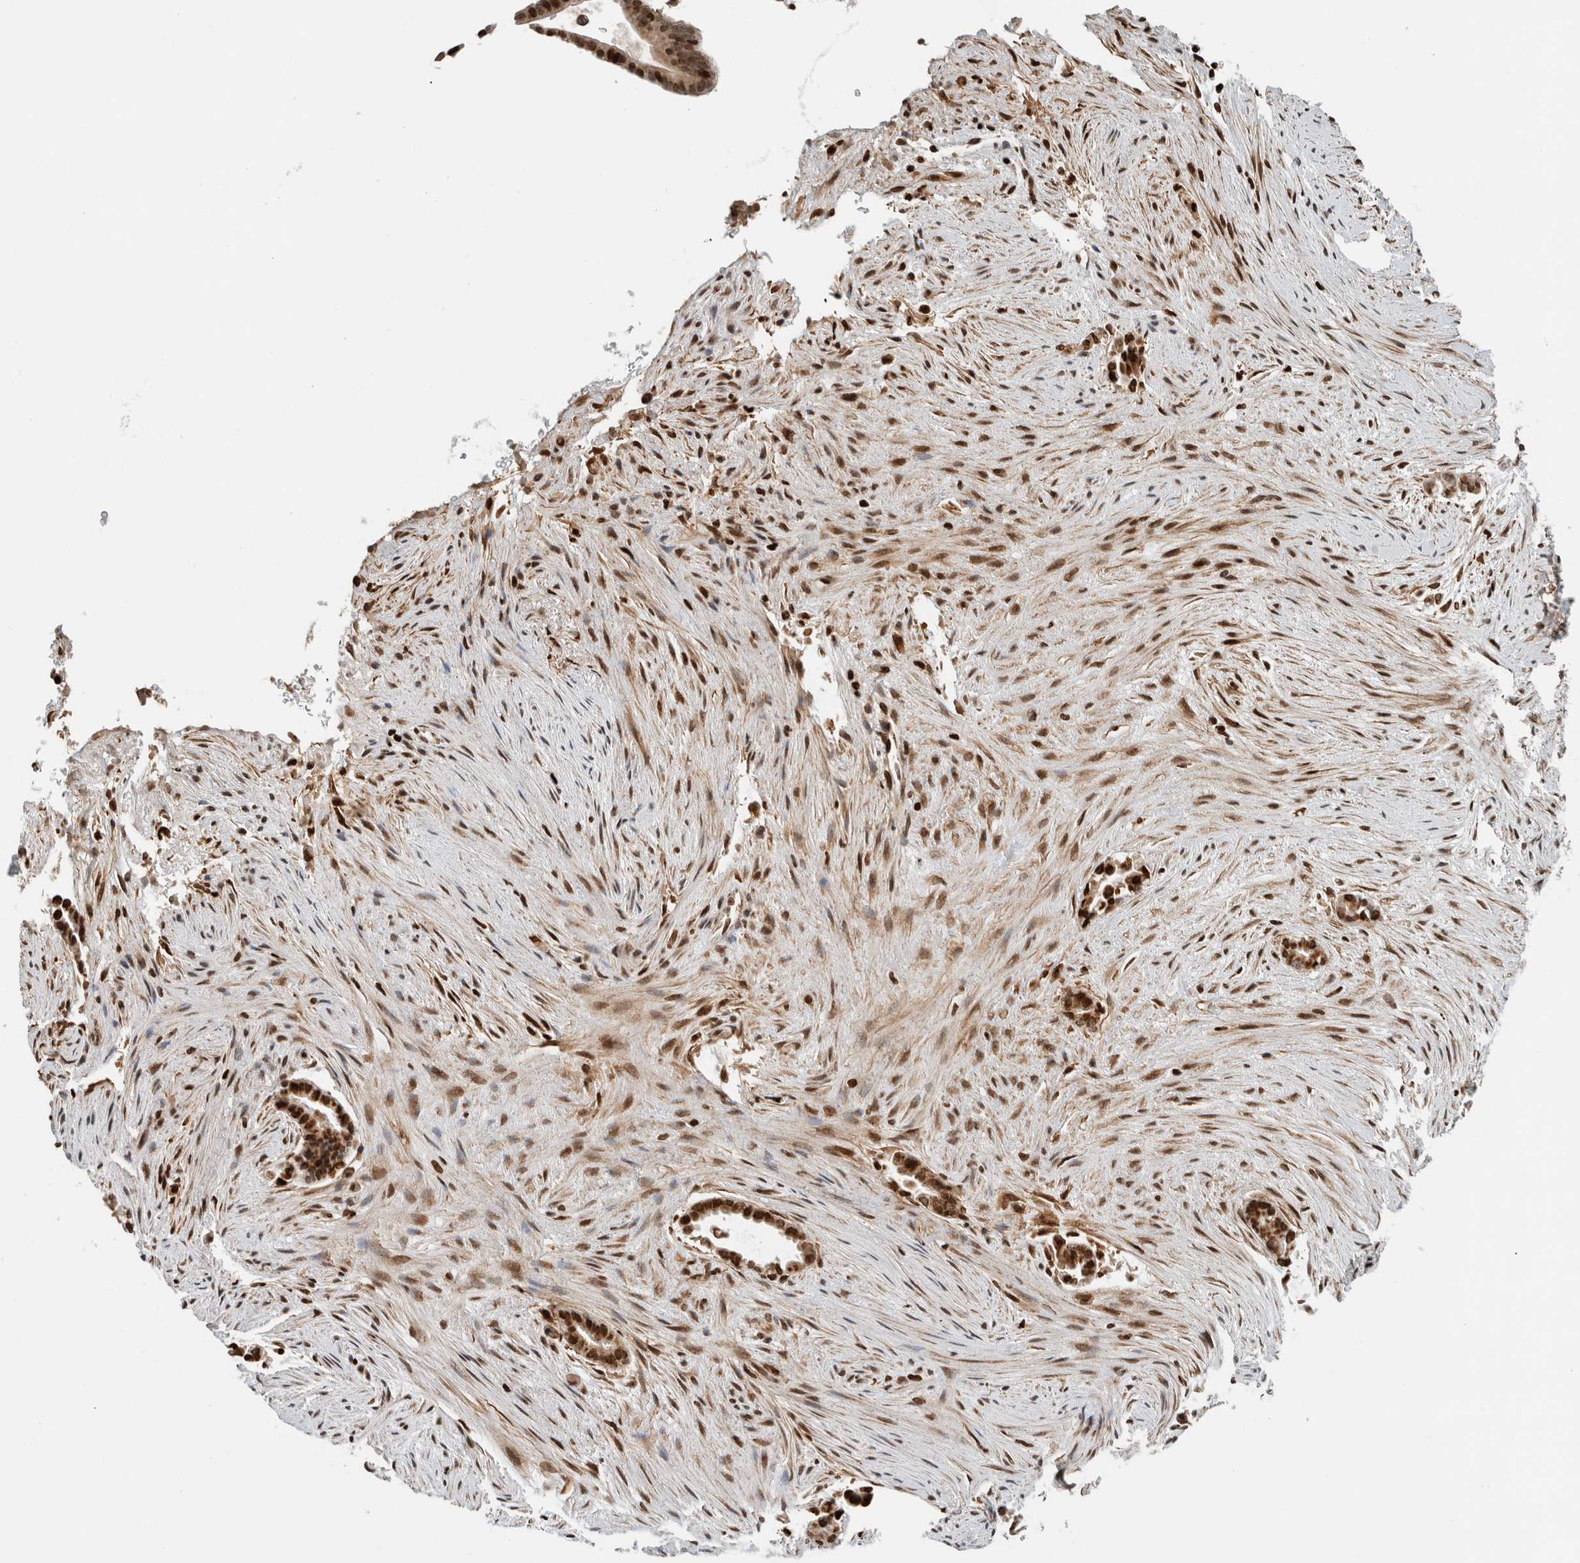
{"staining": {"intensity": "strong", "quantity": ">75%", "location": "cytoplasmic/membranous,nuclear"}, "tissue": "liver cancer", "cell_type": "Tumor cells", "image_type": "cancer", "snomed": [{"axis": "morphology", "description": "Cholangiocarcinoma"}, {"axis": "topography", "description": "Liver"}], "caption": "Immunohistochemistry (IHC) photomicrograph of neoplastic tissue: human cholangiocarcinoma (liver) stained using immunohistochemistry (IHC) demonstrates high levels of strong protein expression localized specifically in the cytoplasmic/membranous and nuclear of tumor cells, appearing as a cytoplasmic/membranous and nuclear brown color.", "gene": "GINS4", "patient": {"sex": "female", "age": 55}}